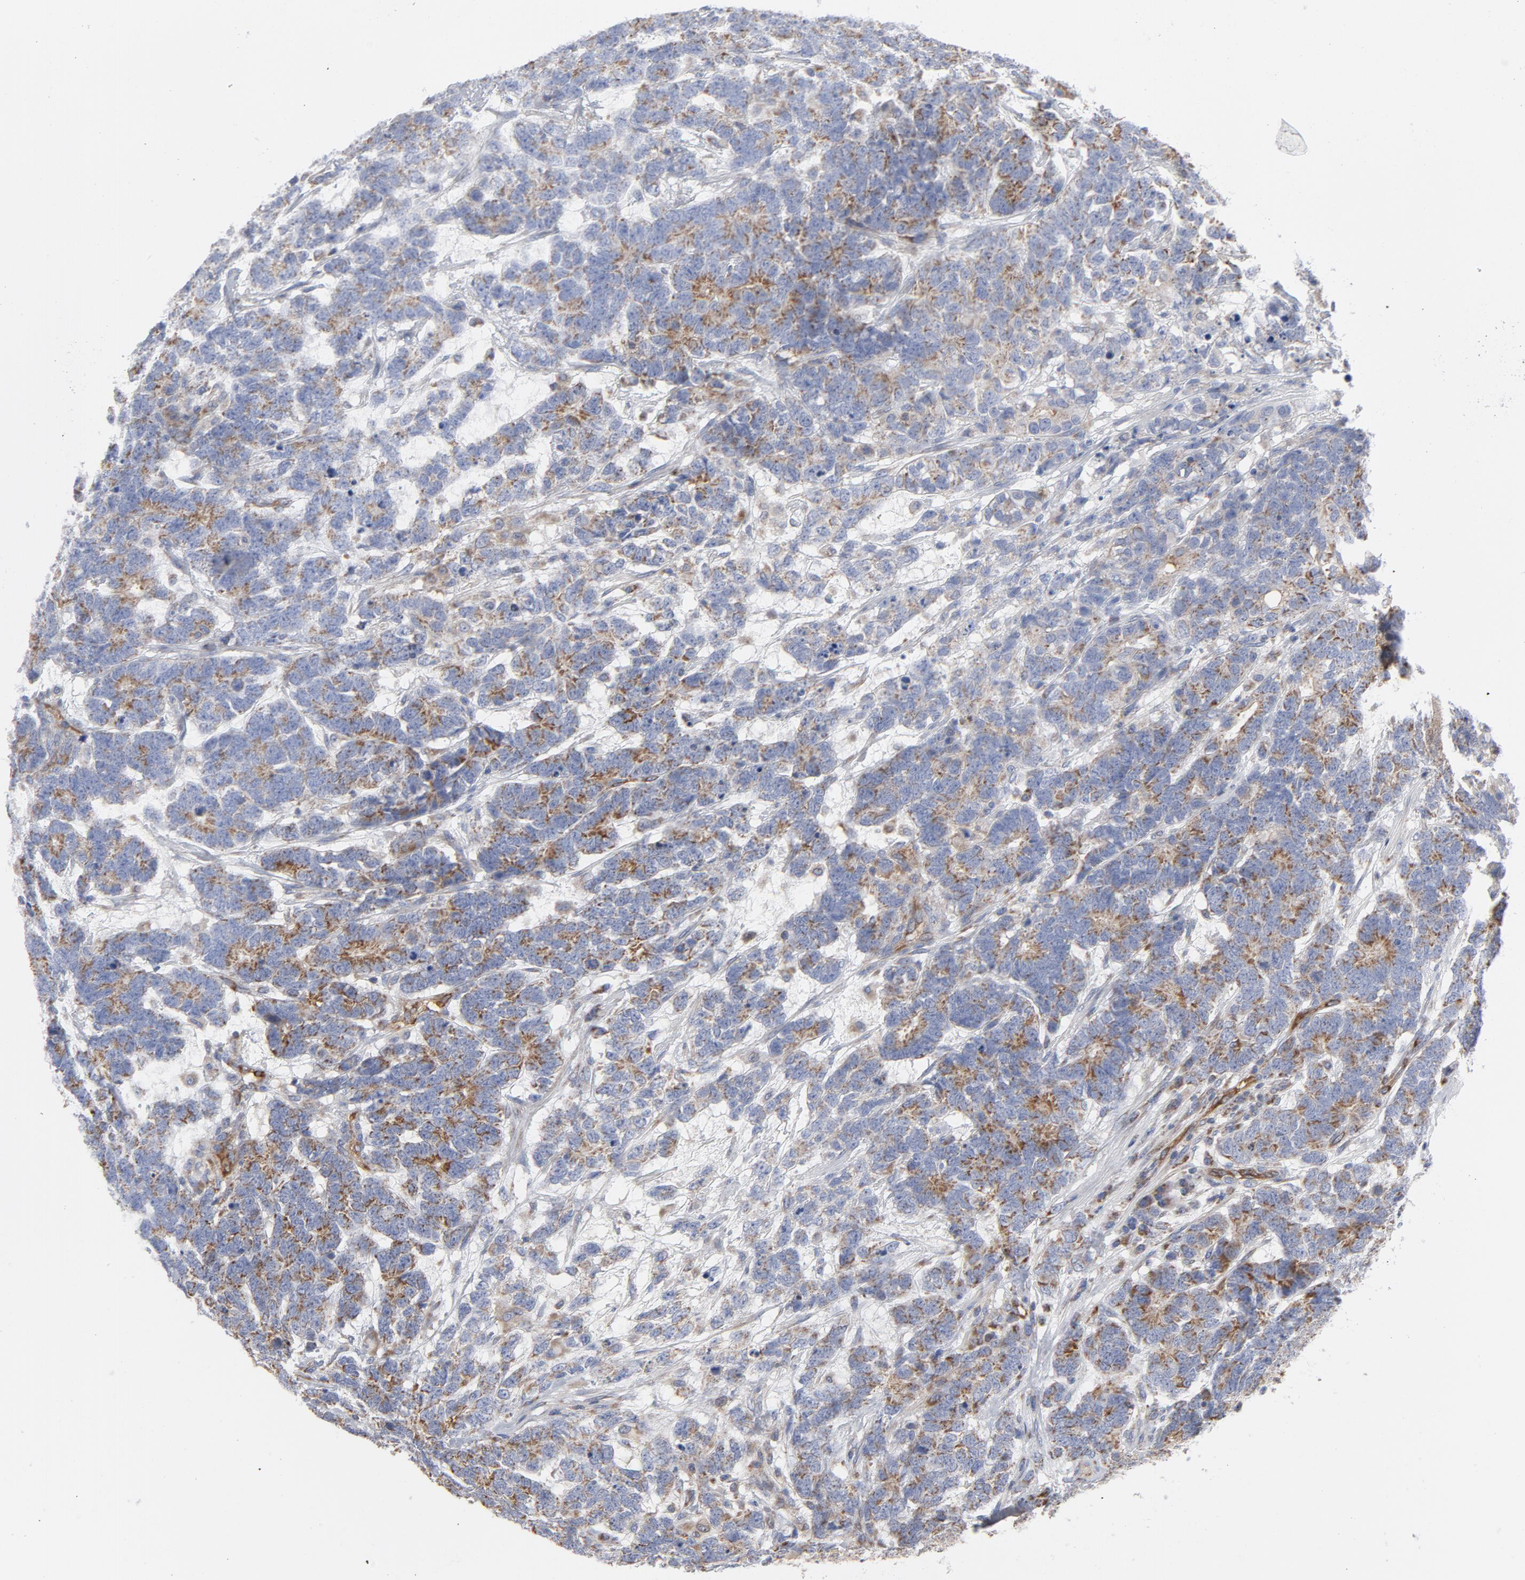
{"staining": {"intensity": "moderate", "quantity": "25%-75%", "location": "cytoplasmic/membranous"}, "tissue": "testis cancer", "cell_type": "Tumor cells", "image_type": "cancer", "snomed": [{"axis": "morphology", "description": "Carcinoma, Embryonal, NOS"}, {"axis": "topography", "description": "Testis"}], "caption": "Protein analysis of embryonal carcinoma (testis) tissue displays moderate cytoplasmic/membranous expression in about 25%-75% of tumor cells.", "gene": "OXA1L", "patient": {"sex": "male", "age": 26}}